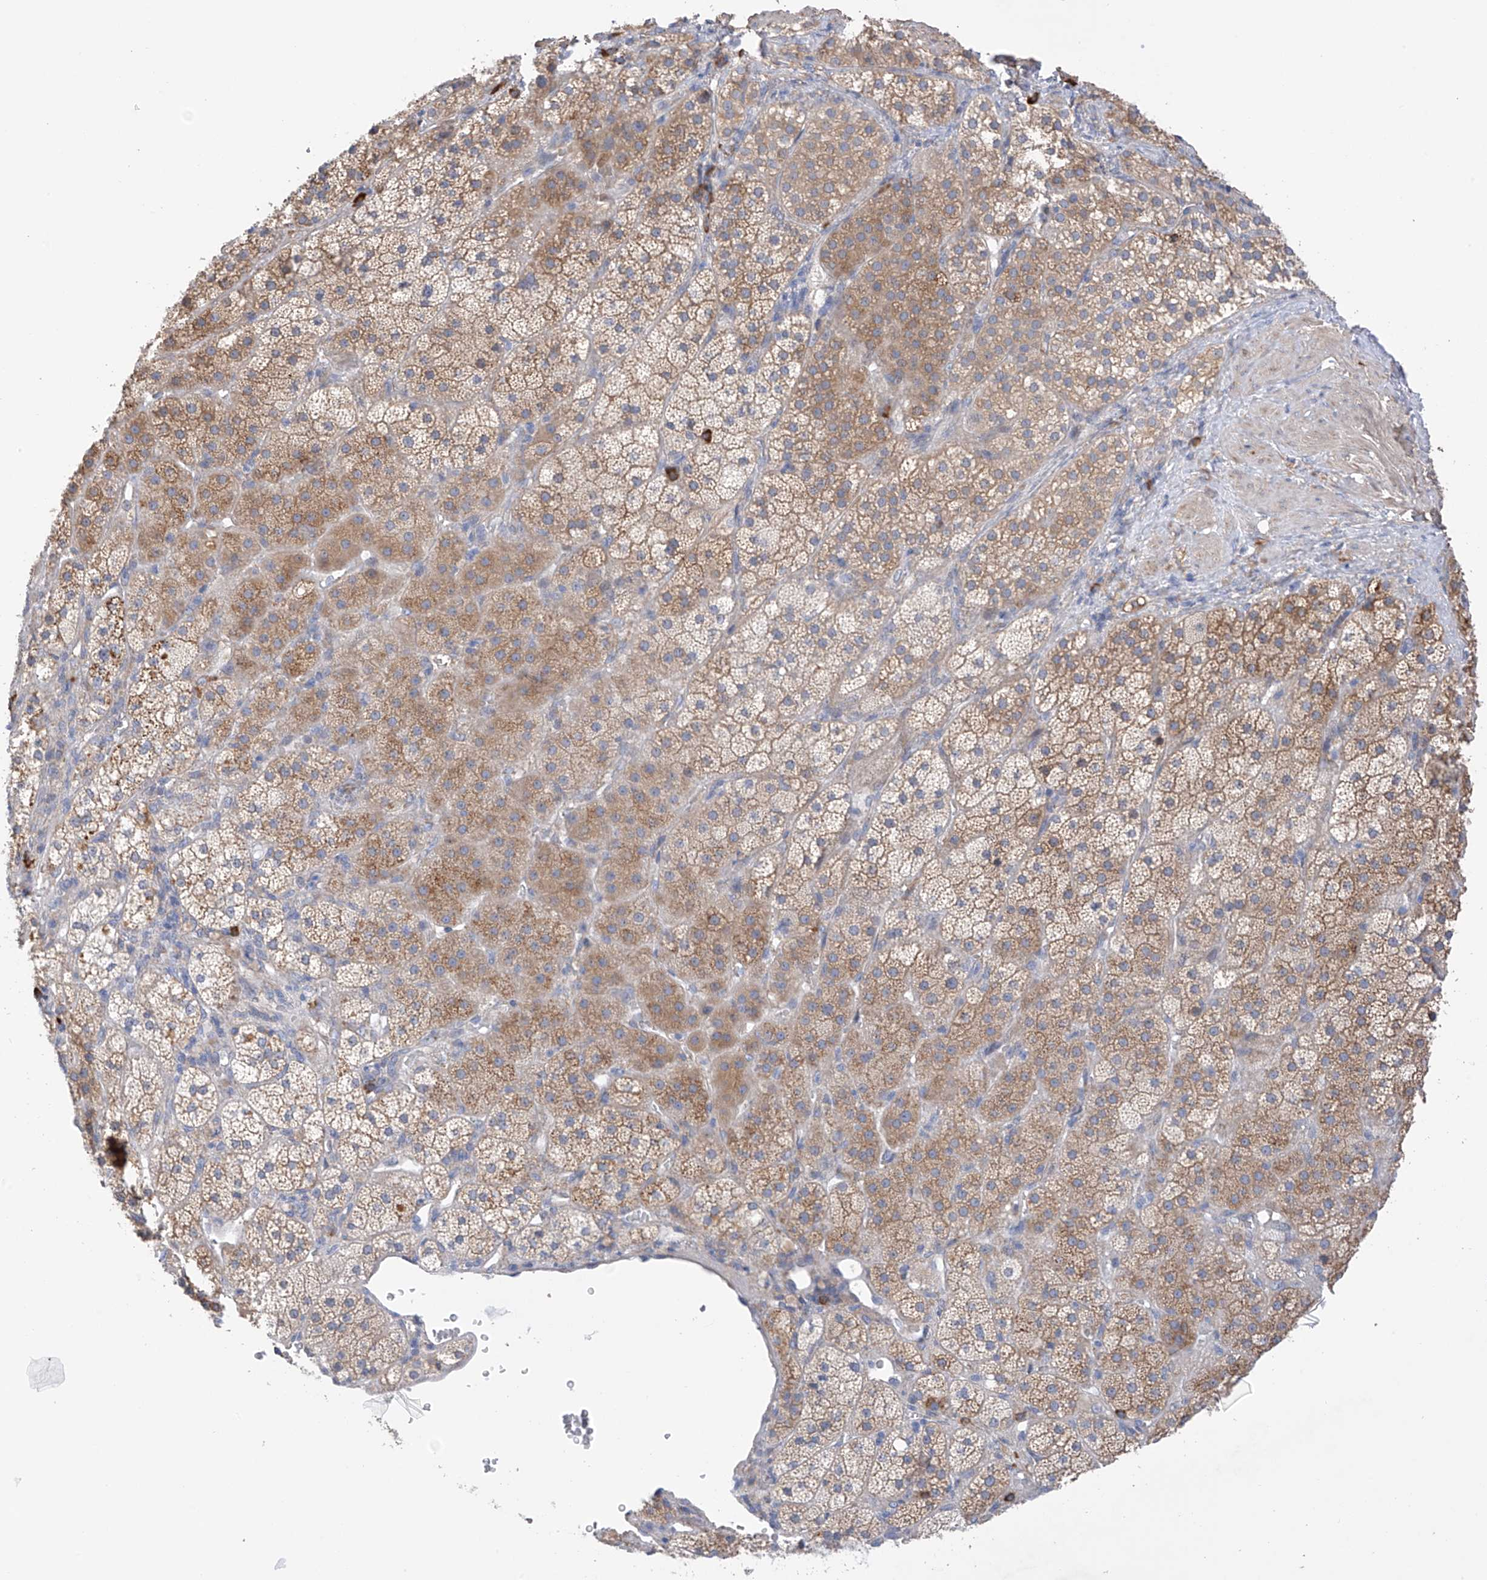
{"staining": {"intensity": "moderate", "quantity": "25%-75%", "location": "cytoplasmic/membranous"}, "tissue": "adrenal gland", "cell_type": "Glandular cells", "image_type": "normal", "snomed": [{"axis": "morphology", "description": "Normal tissue, NOS"}, {"axis": "topography", "description": "Adrenal gland"}], "caption": "A medium amount of moderate cytoplasmic/membranous staining is seen in about 25%-75% of glandular cells in normal adrenal gland.", "gene": "REC8", "patient": {"sex": "male", "age": 57}}